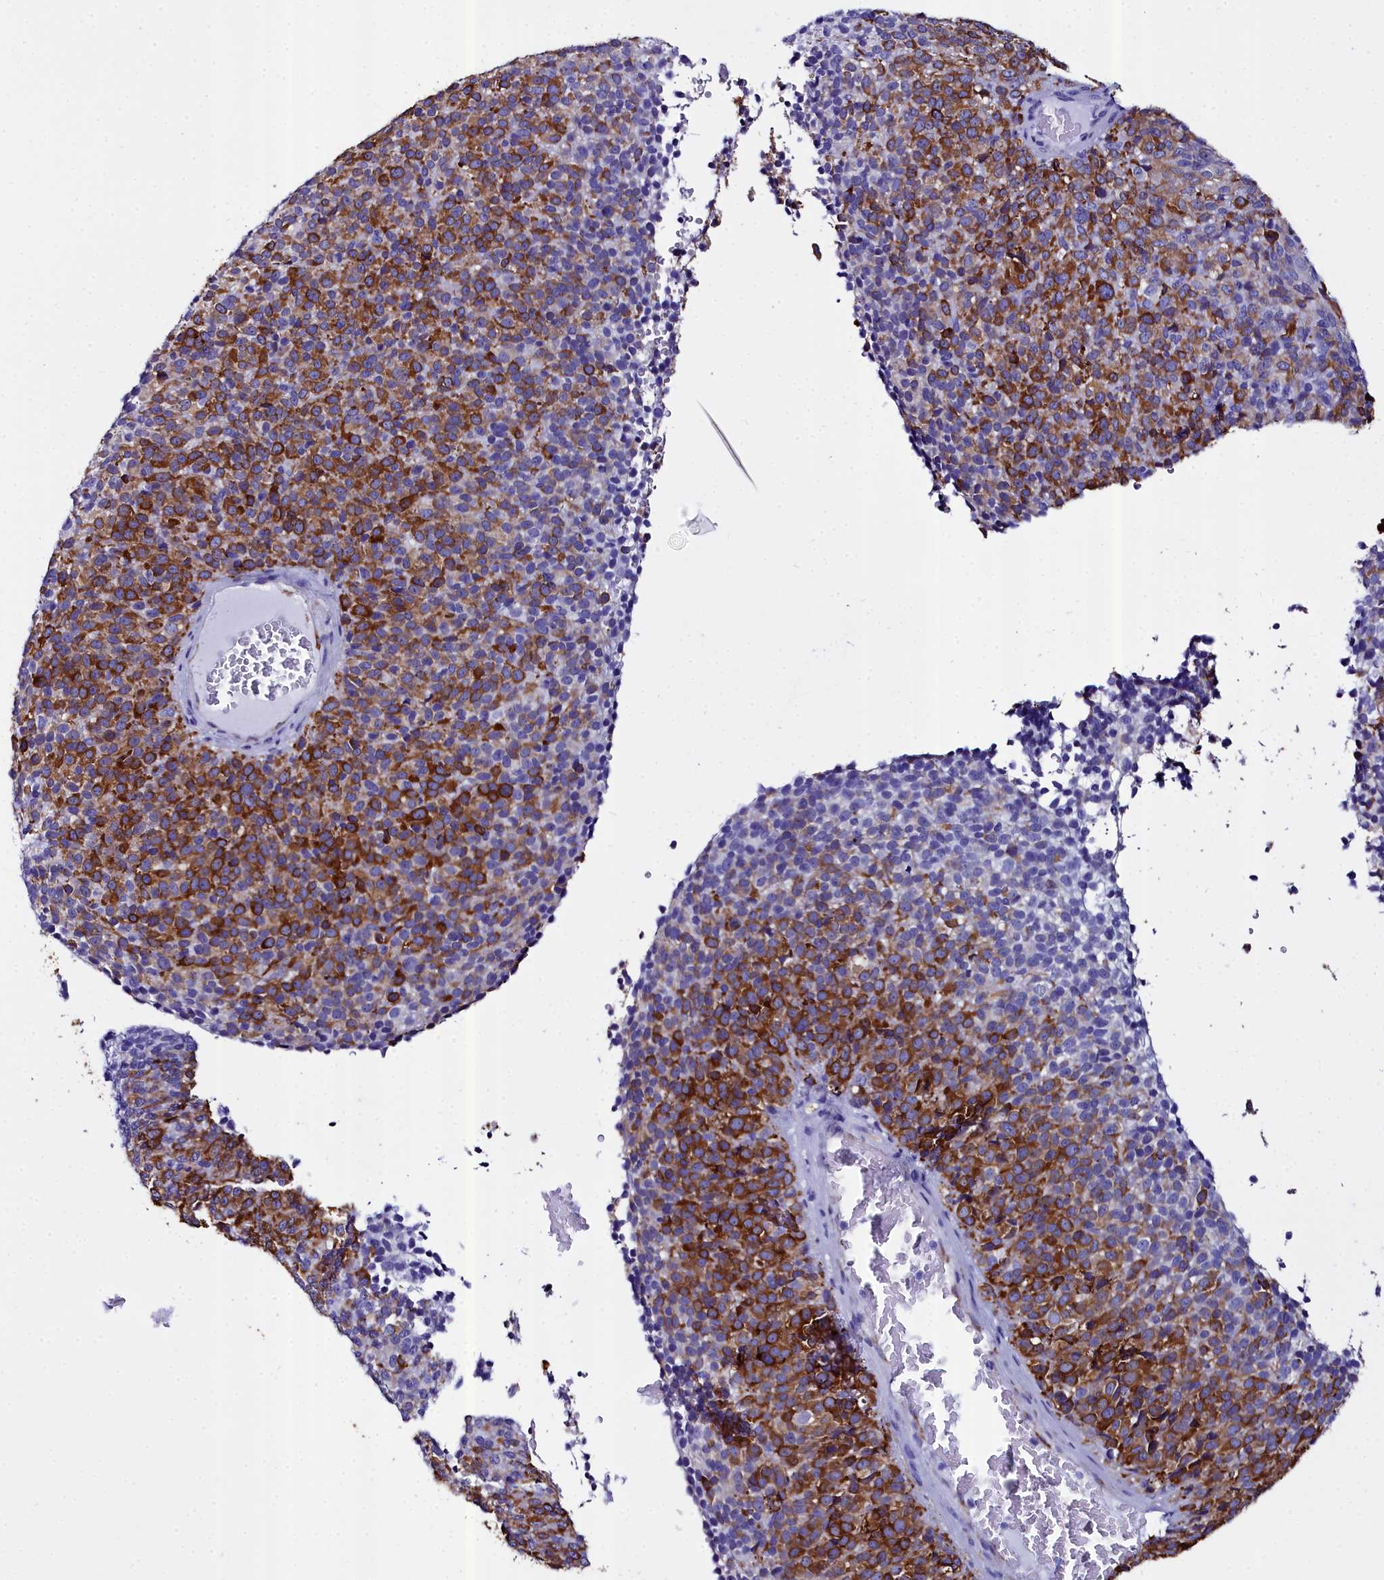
{"staining": {"intensity": "strong", "quantity": ">75%", "location": "cytoplasmic/membranous"}, "tissue": "melanoma", "cell_type": "Tumor cells", "image_type": "cancer", "snomed": [{"axis": "morphology", "description": "Malignant melanoma, Metastatic site"}, {"axis": "topography", "description": "Brain"}], "caption": "IHC (DAB (3,3'-diaminobenzidine)) staining of melanoma reveals strong cytoplasmic/membranous protein positivity in approximately >75% of tumor cells. The staining was performed using DAB (3,3'-diaminobenzidine) to visualize the protein expression in brown, while the nuclei were stained in blue with hematoxylin (Magnification: 20x).", "gene": "TXNDC5", "patient": {"sex": "female", "age": 56}}